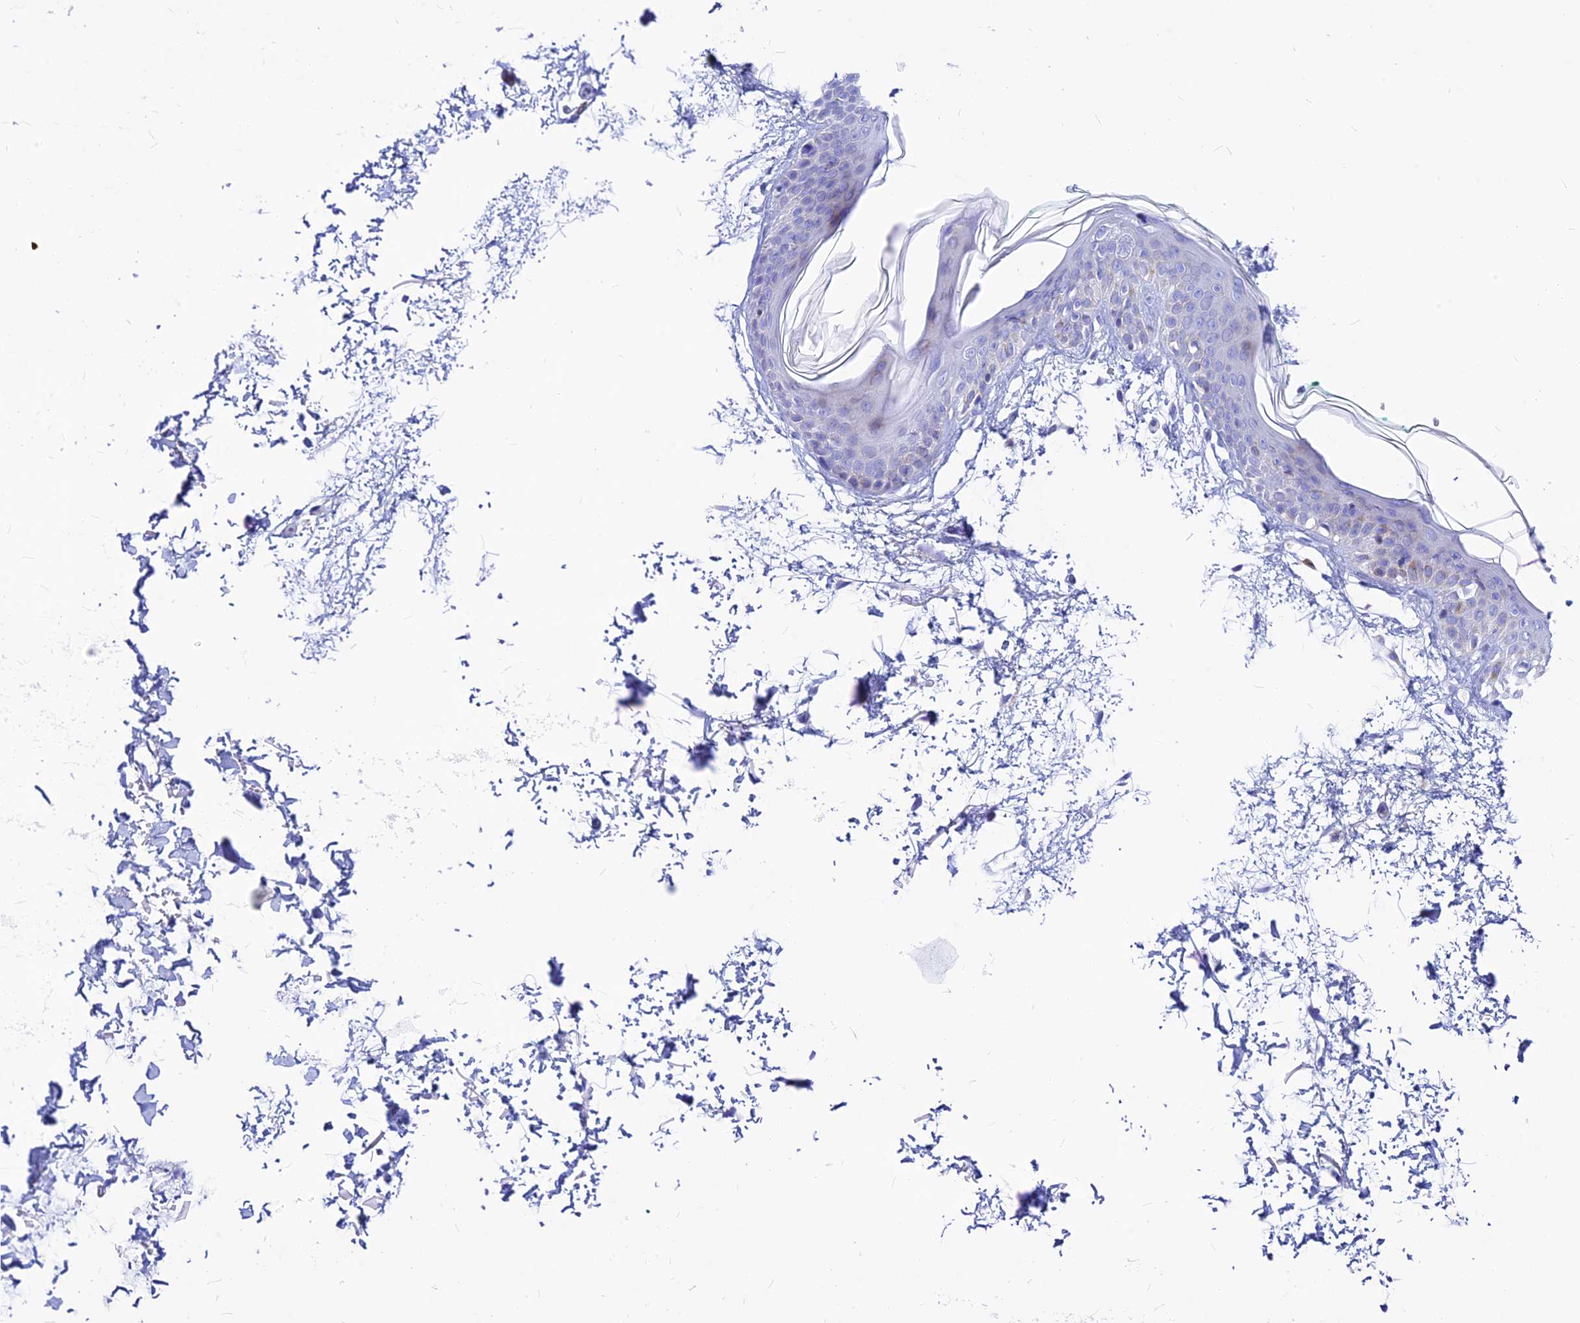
{"staining": {"intensity": "negative", "quantity": "none", "location": "none"}, "tissue": "skin", "cell_type": "Fibroblasts", "image_type": "normal", "snomed": [{"axis": "morphology", "description": "Normal tissue, NOS"}, {"axis": "topography", "description": "Skin"}], "caption": "Protein analysis of normal skin shows no significant positivity in fibroblasts. The staining is performed using DAB brown chromogen with nuclei counter-stained in using hematoxylin.", "gene": "CNOT6", "patient": {"sex": "male", "age": 66}}